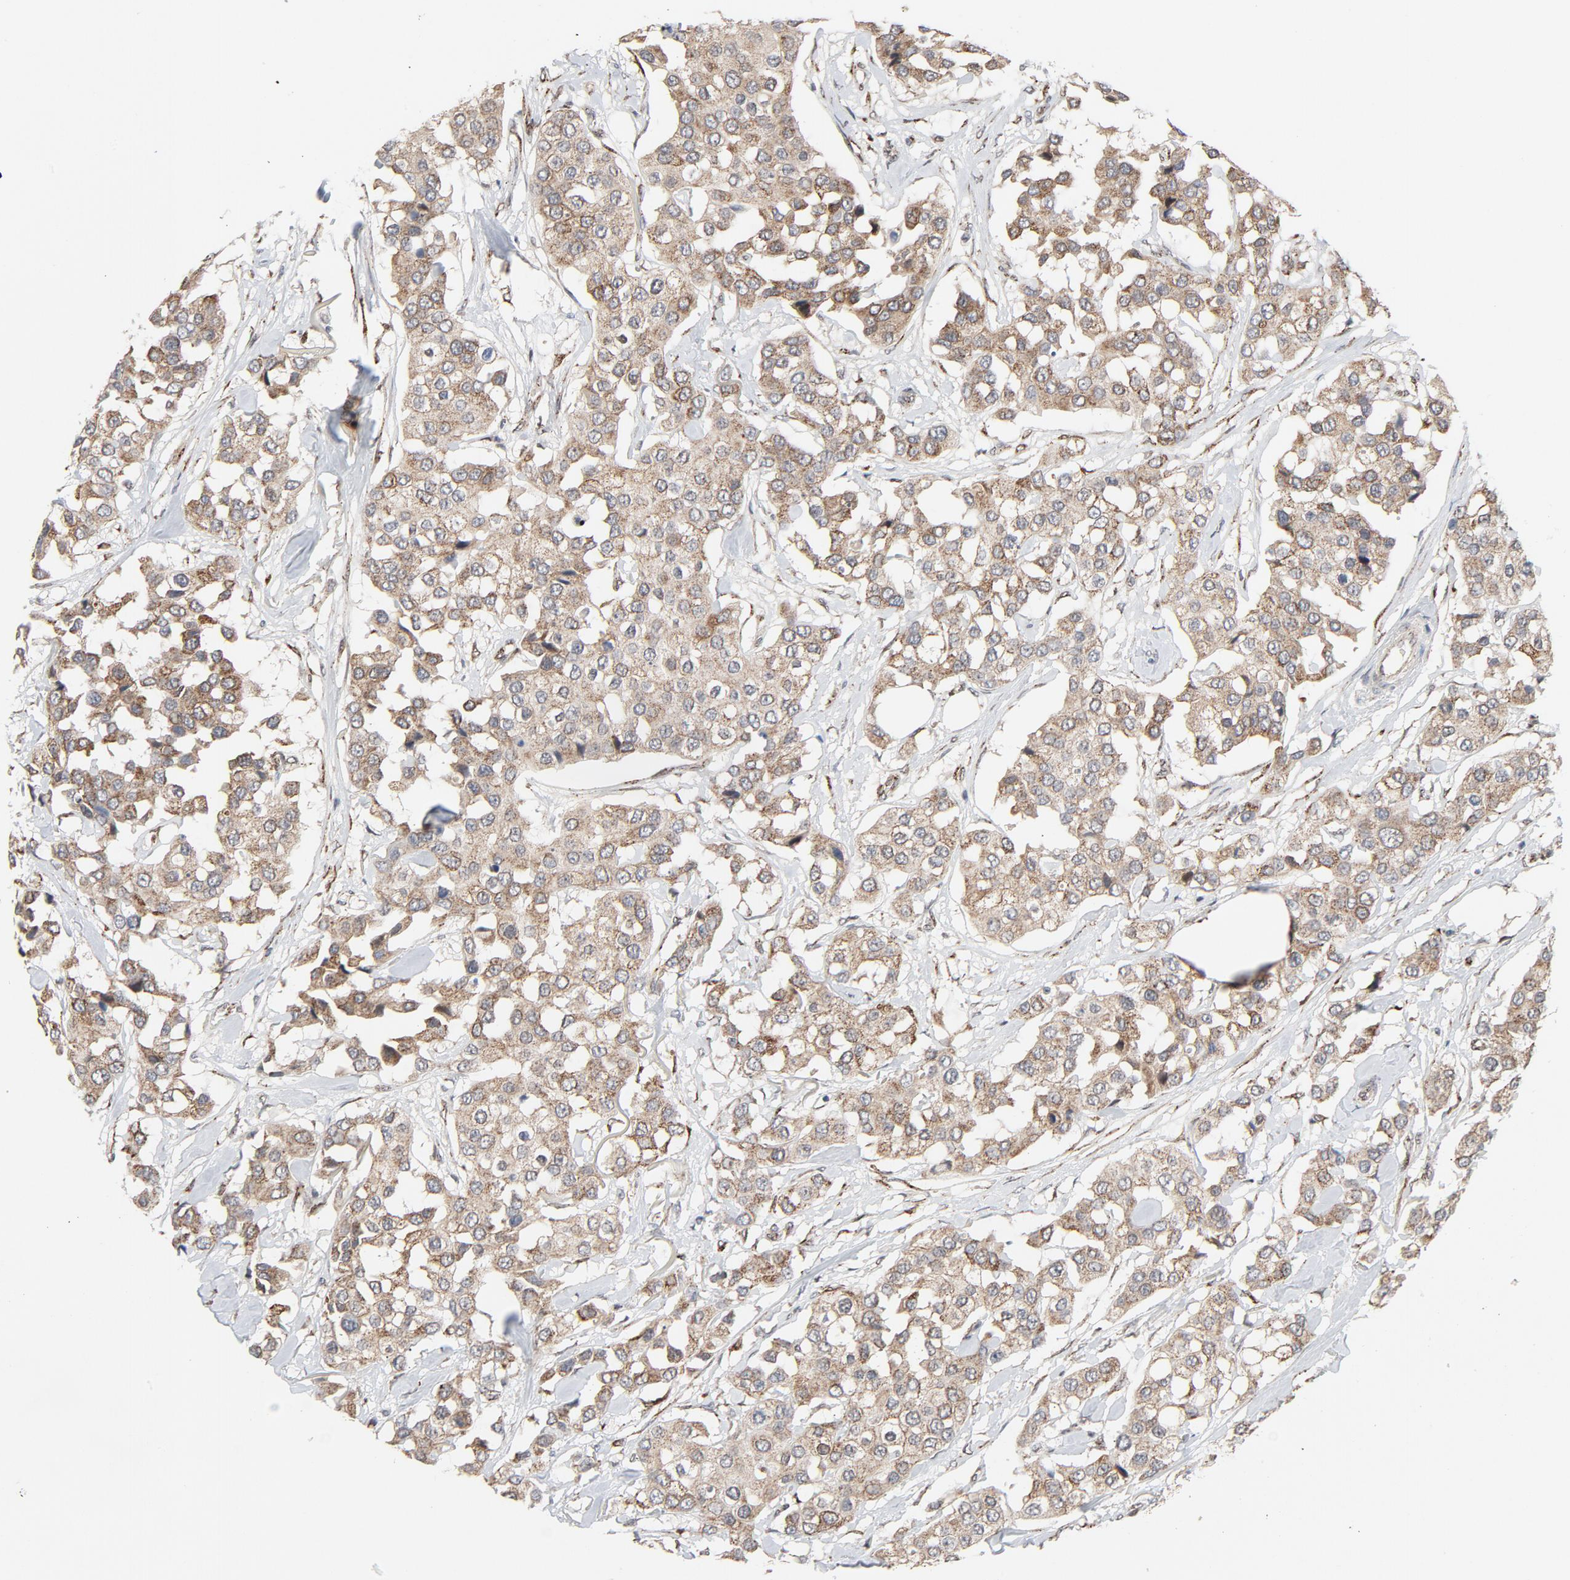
{"staining": {"intensity": "weak", "quantity": ">75%", "location": "cytoplasmic/membranous"}, "tissue": "breast cancer", "cell_type": "Tumor cells", "image_type": "cancer", "snomed": [{"axis": "morphology", "description": "Duct carcinoma"}, {"axis": "topography", "description": "Breast"}], "caption": "A micrograph of breast invasive ductal carcinoma stained for a protein displays weak cytoplasmic/membranous brown staining in tumor cells.", "gene": "RPL12", "patient": {"sex": "female", "age": 80}}